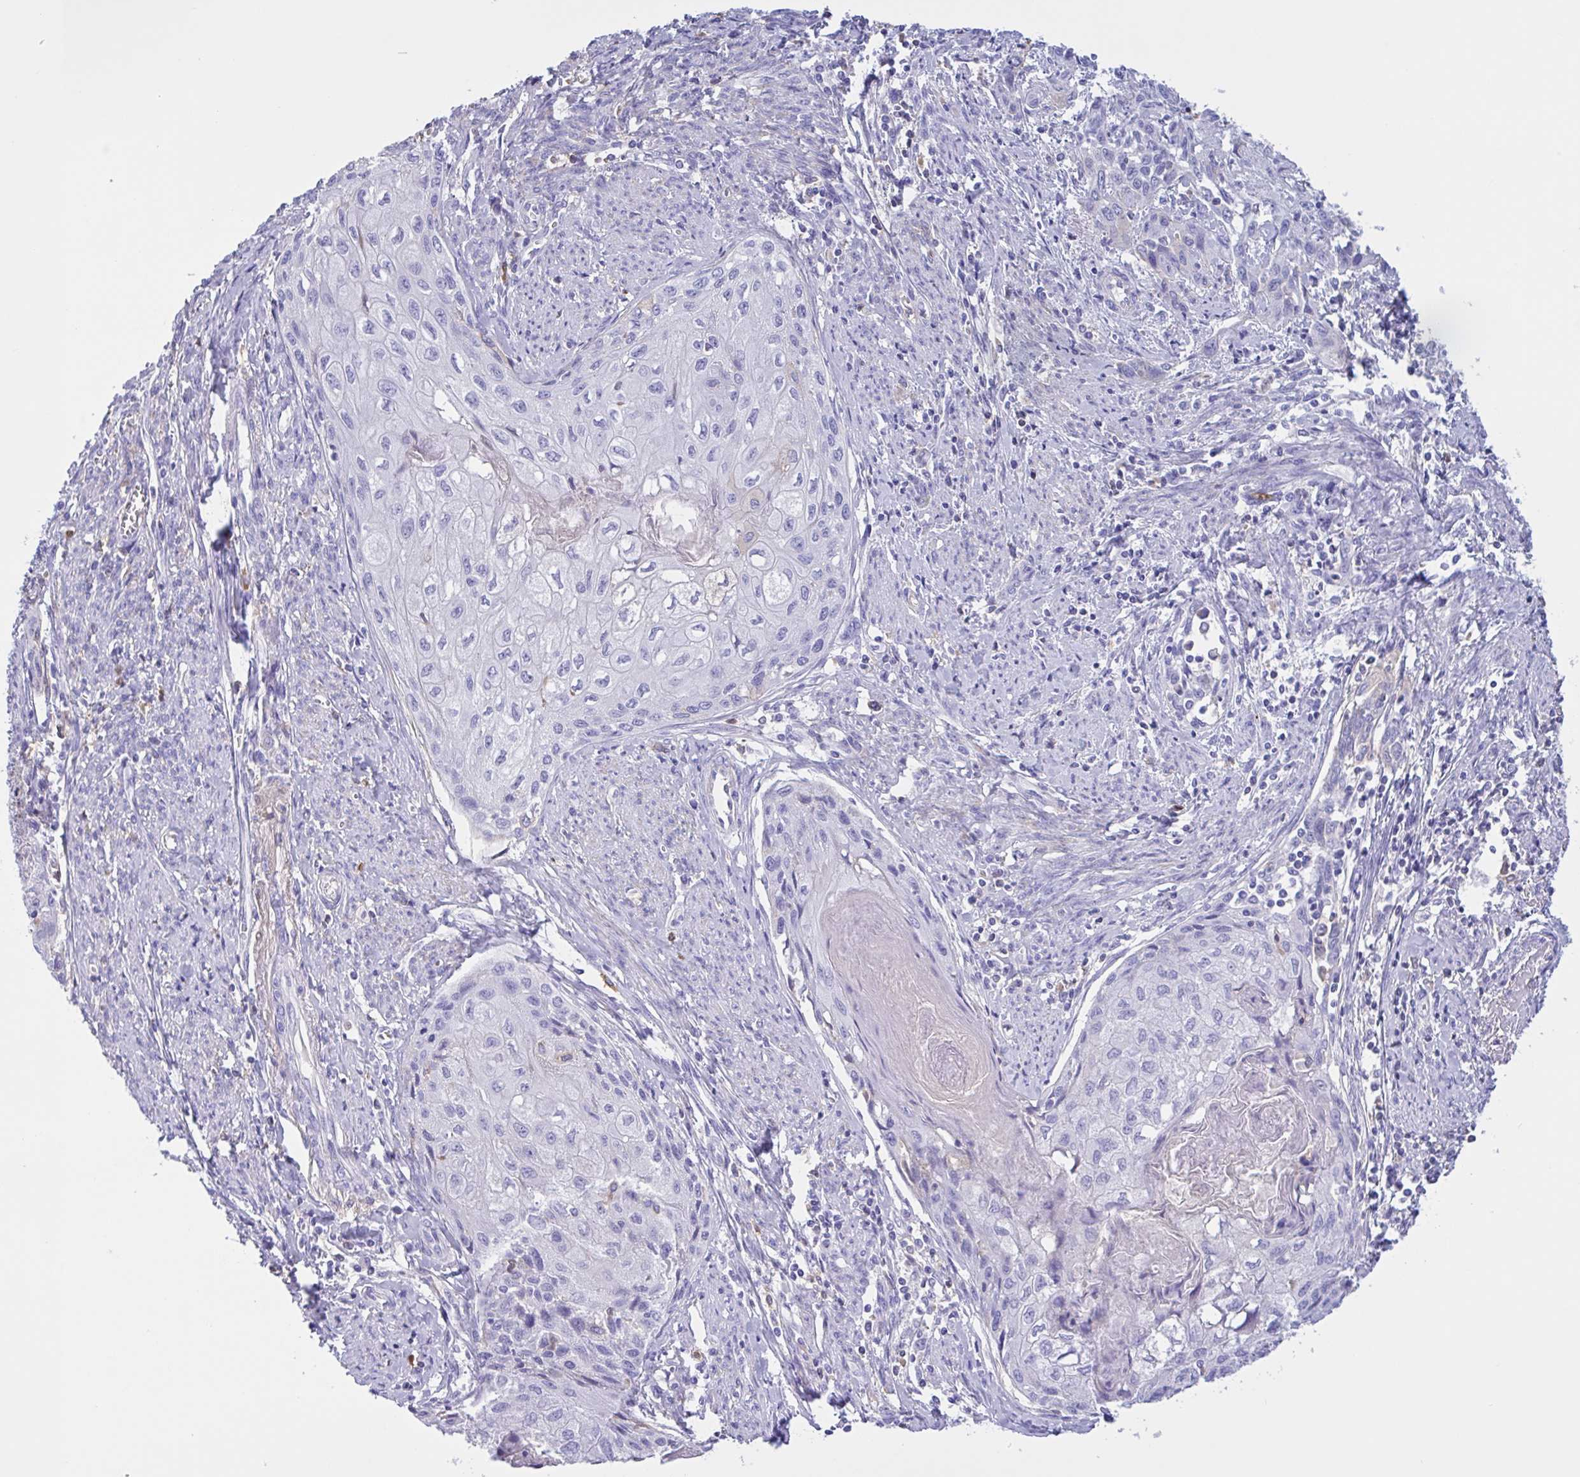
{"staining": {"intensity": "negative", "quantity": "none", "location": "none"}, "tissue": "cervical cancer", "cell_type": "Tumor cells", "image_type": "cancer", "snomed": [{"axis": "morphology", "description": "Squamous cell carcinoma, NOS"}, {"axis": "topography", "description": "Cervix"}], "caption": "Tumor cells show no significant protein positivity in cervical cancer.", "gene": "LARGE2", "patient": {"sex": "female", "age": 67}}